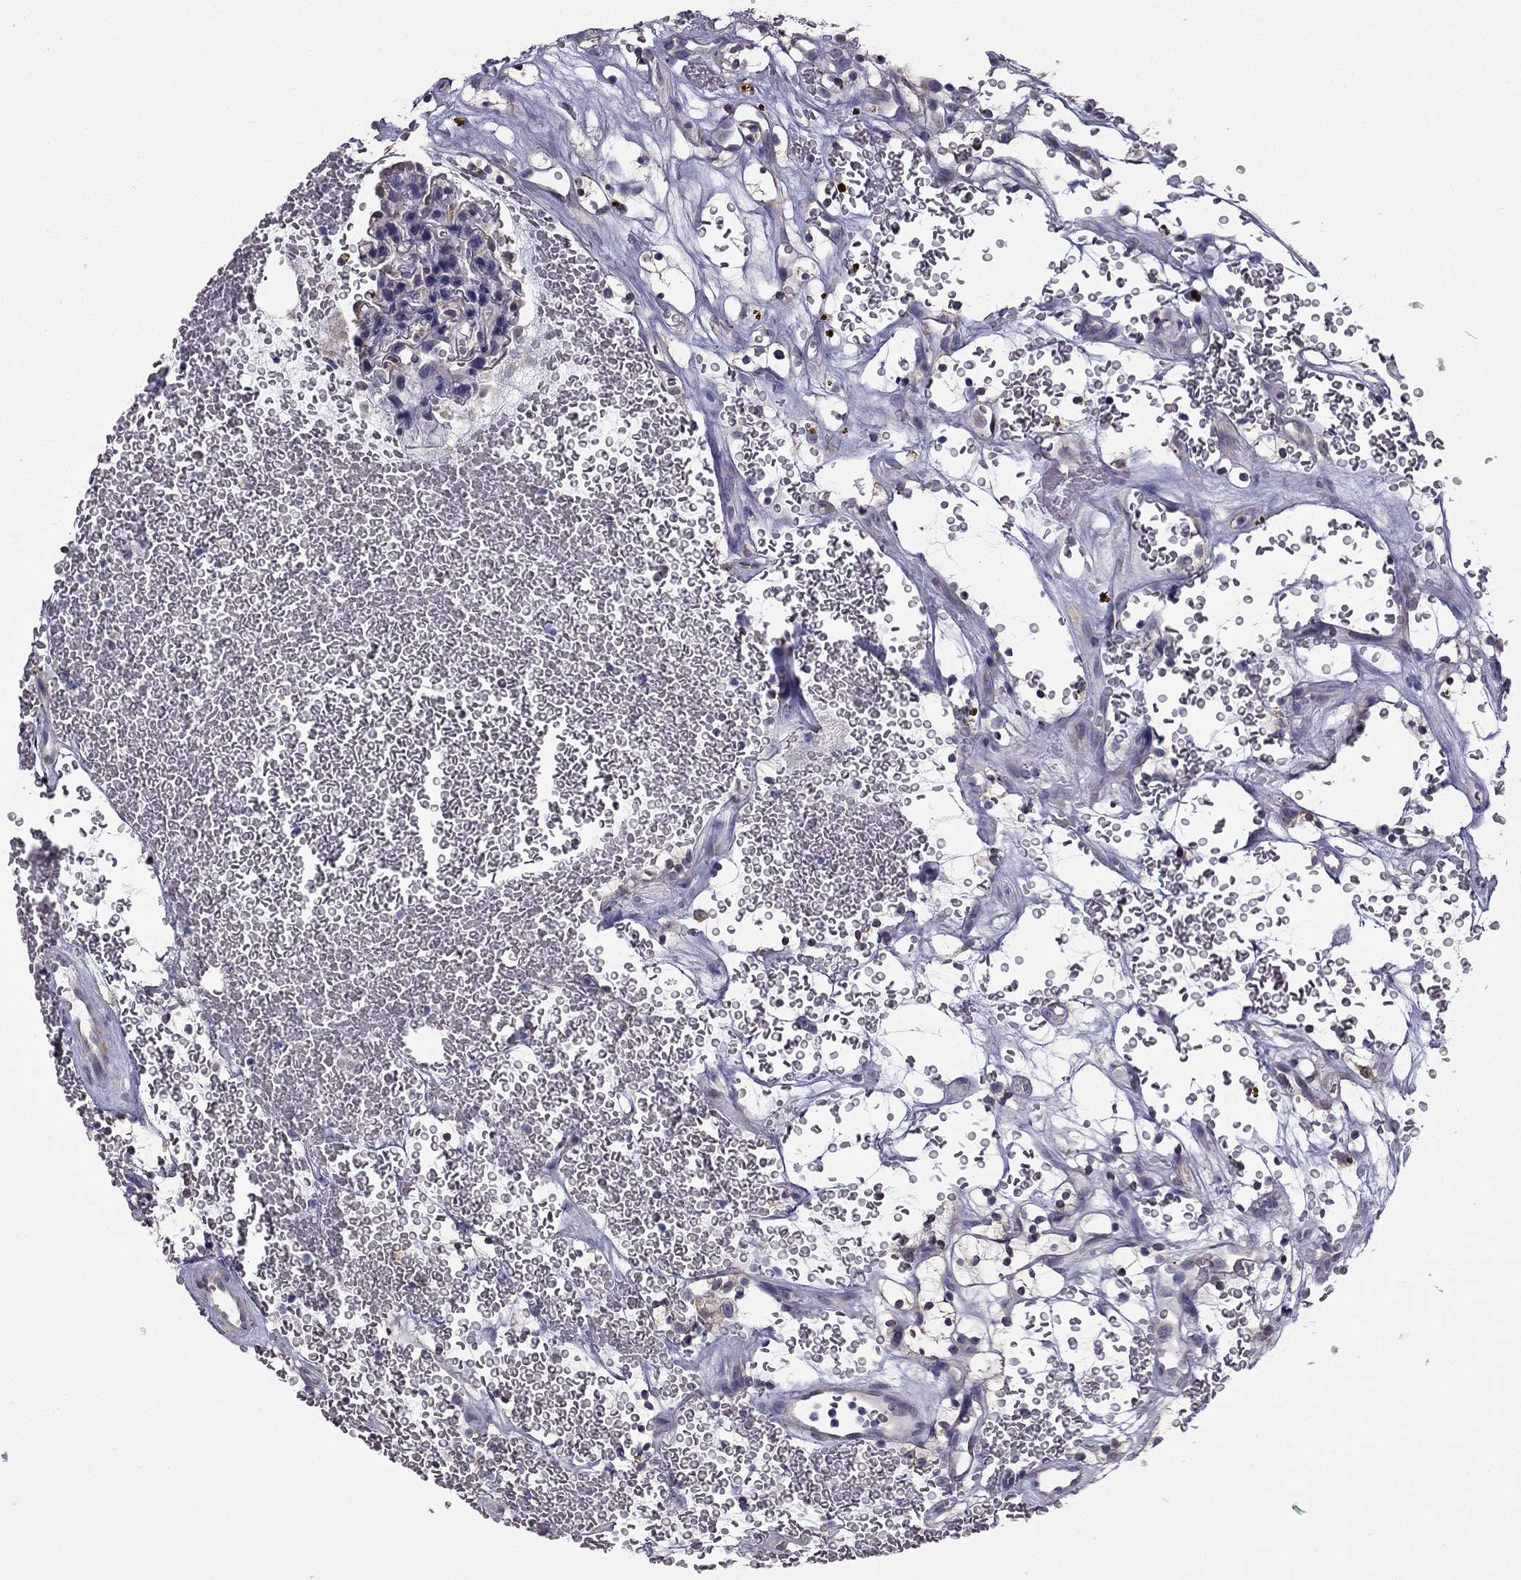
{"staining": {"intensity": "negative", "quantity": "none", "location": "none"}, "tissue": "renal cancer", "cell_type": "Tumor cells", "image_type": "cancer", "snomed": [{"axis": "morphology", "description": "Adenocarcinoma, NOS"}, {"axis": "topography", "description": "Kidney"}], "caption": "DAB immunohistochemical staining of renal cancer reveals no significant positivity in tumor cells. (DAB immunohistochemistry (IHC) visualized using brightfield microscopy, high magnification).", "gene": "CCDC40", "patient": {"sex": "female", "age": 64}}